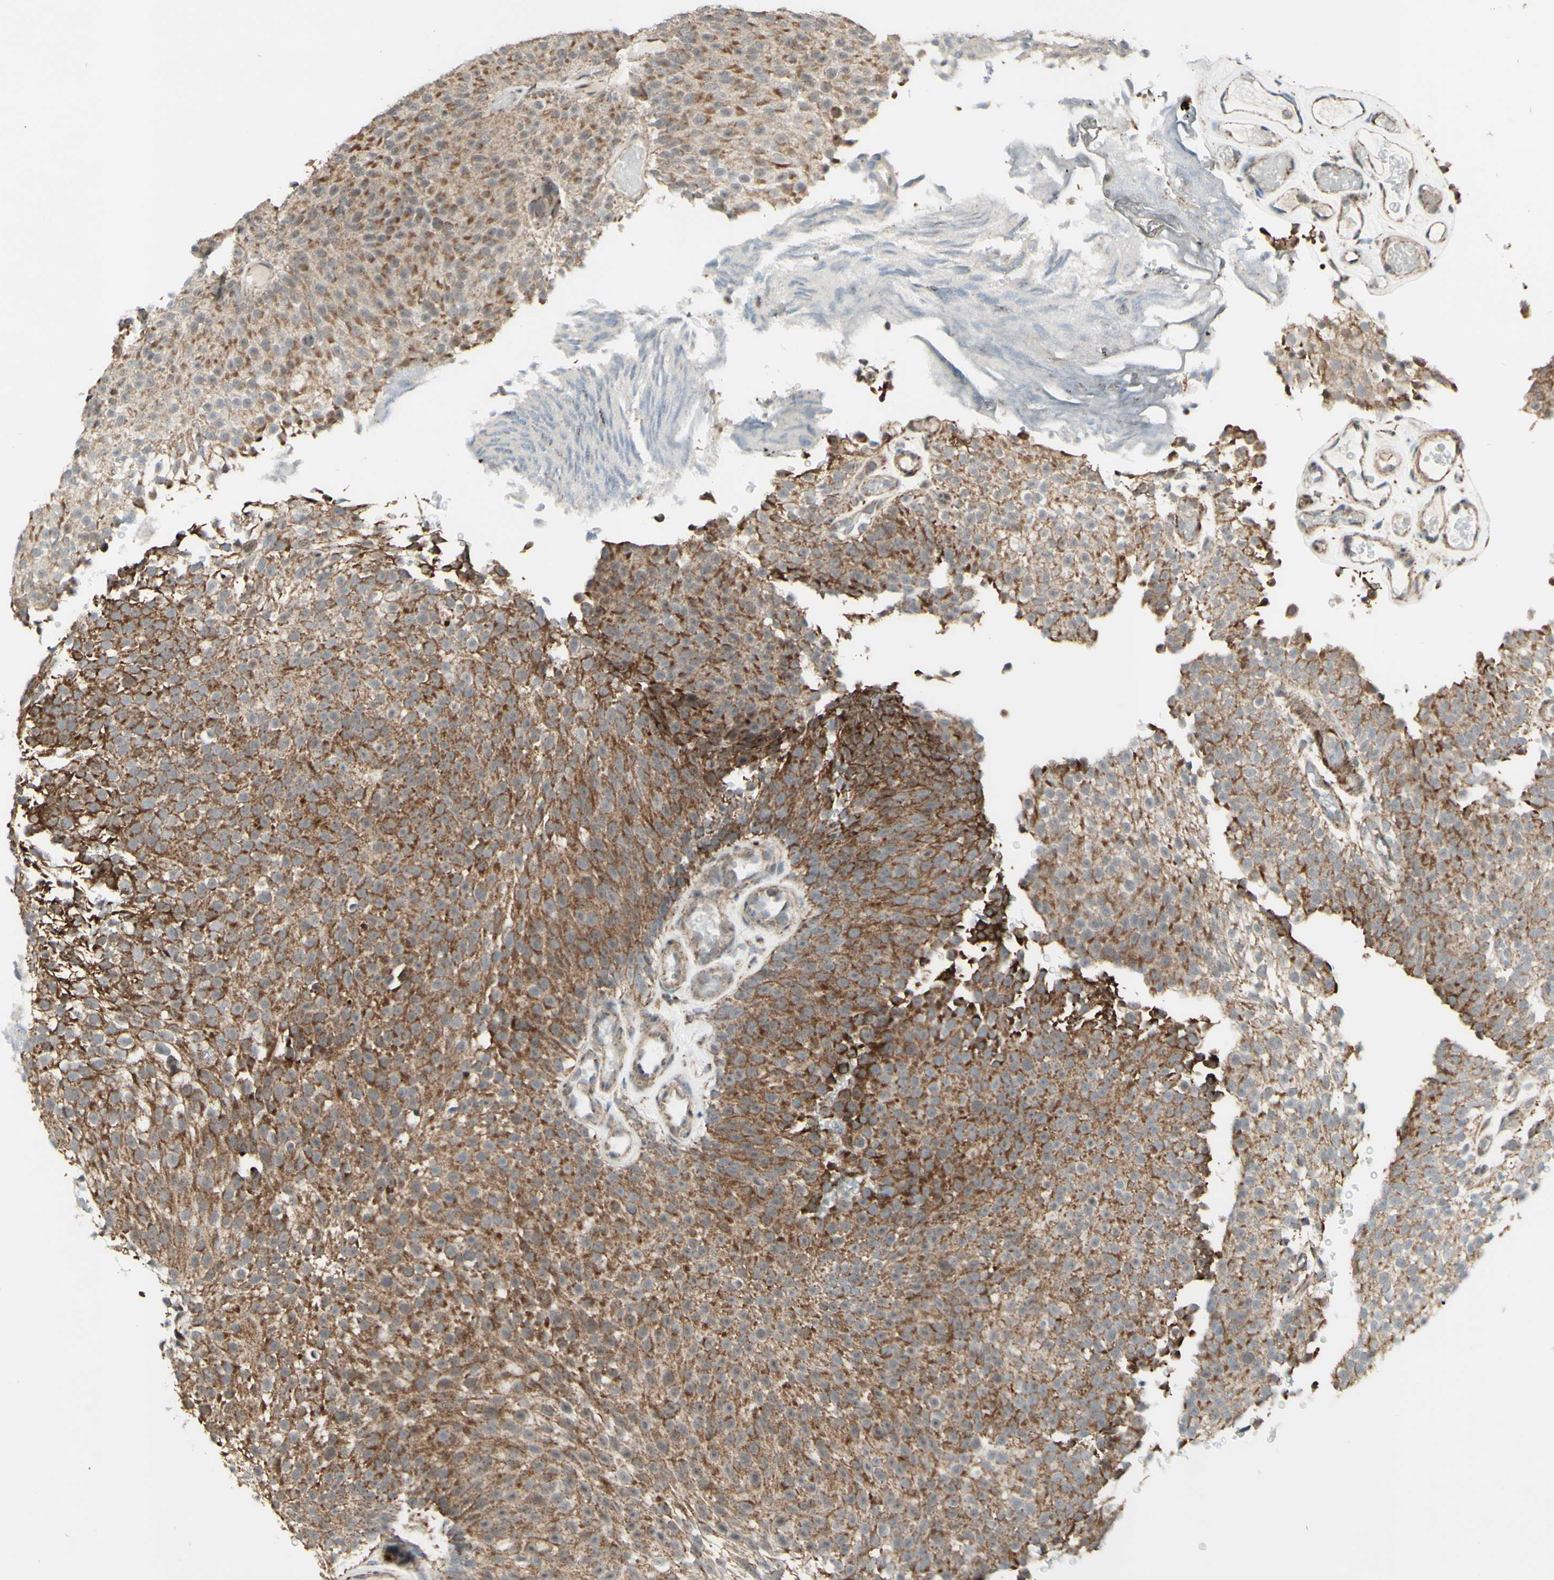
{"staining": {"intensity": "moderate", "quantity": ">75%", "location": "cytoplasmic/membranous"}, "tissue": "urothelial cancer", "cell_type": "Tumor cells", "image_type": "cancer", "snomed": [{"axis": "morphology", "description": "Urothelial carcinoma, Low grade"}, {"axis": "topography", "description": "Urinary bladder"}], "caption": "Moderate cytoplasmic/membranous expression is identified in about >75% of tumor cells in urothelial cancer.", "gene": "DHRS3", "patient": {"sex": "male", "age": 78}}